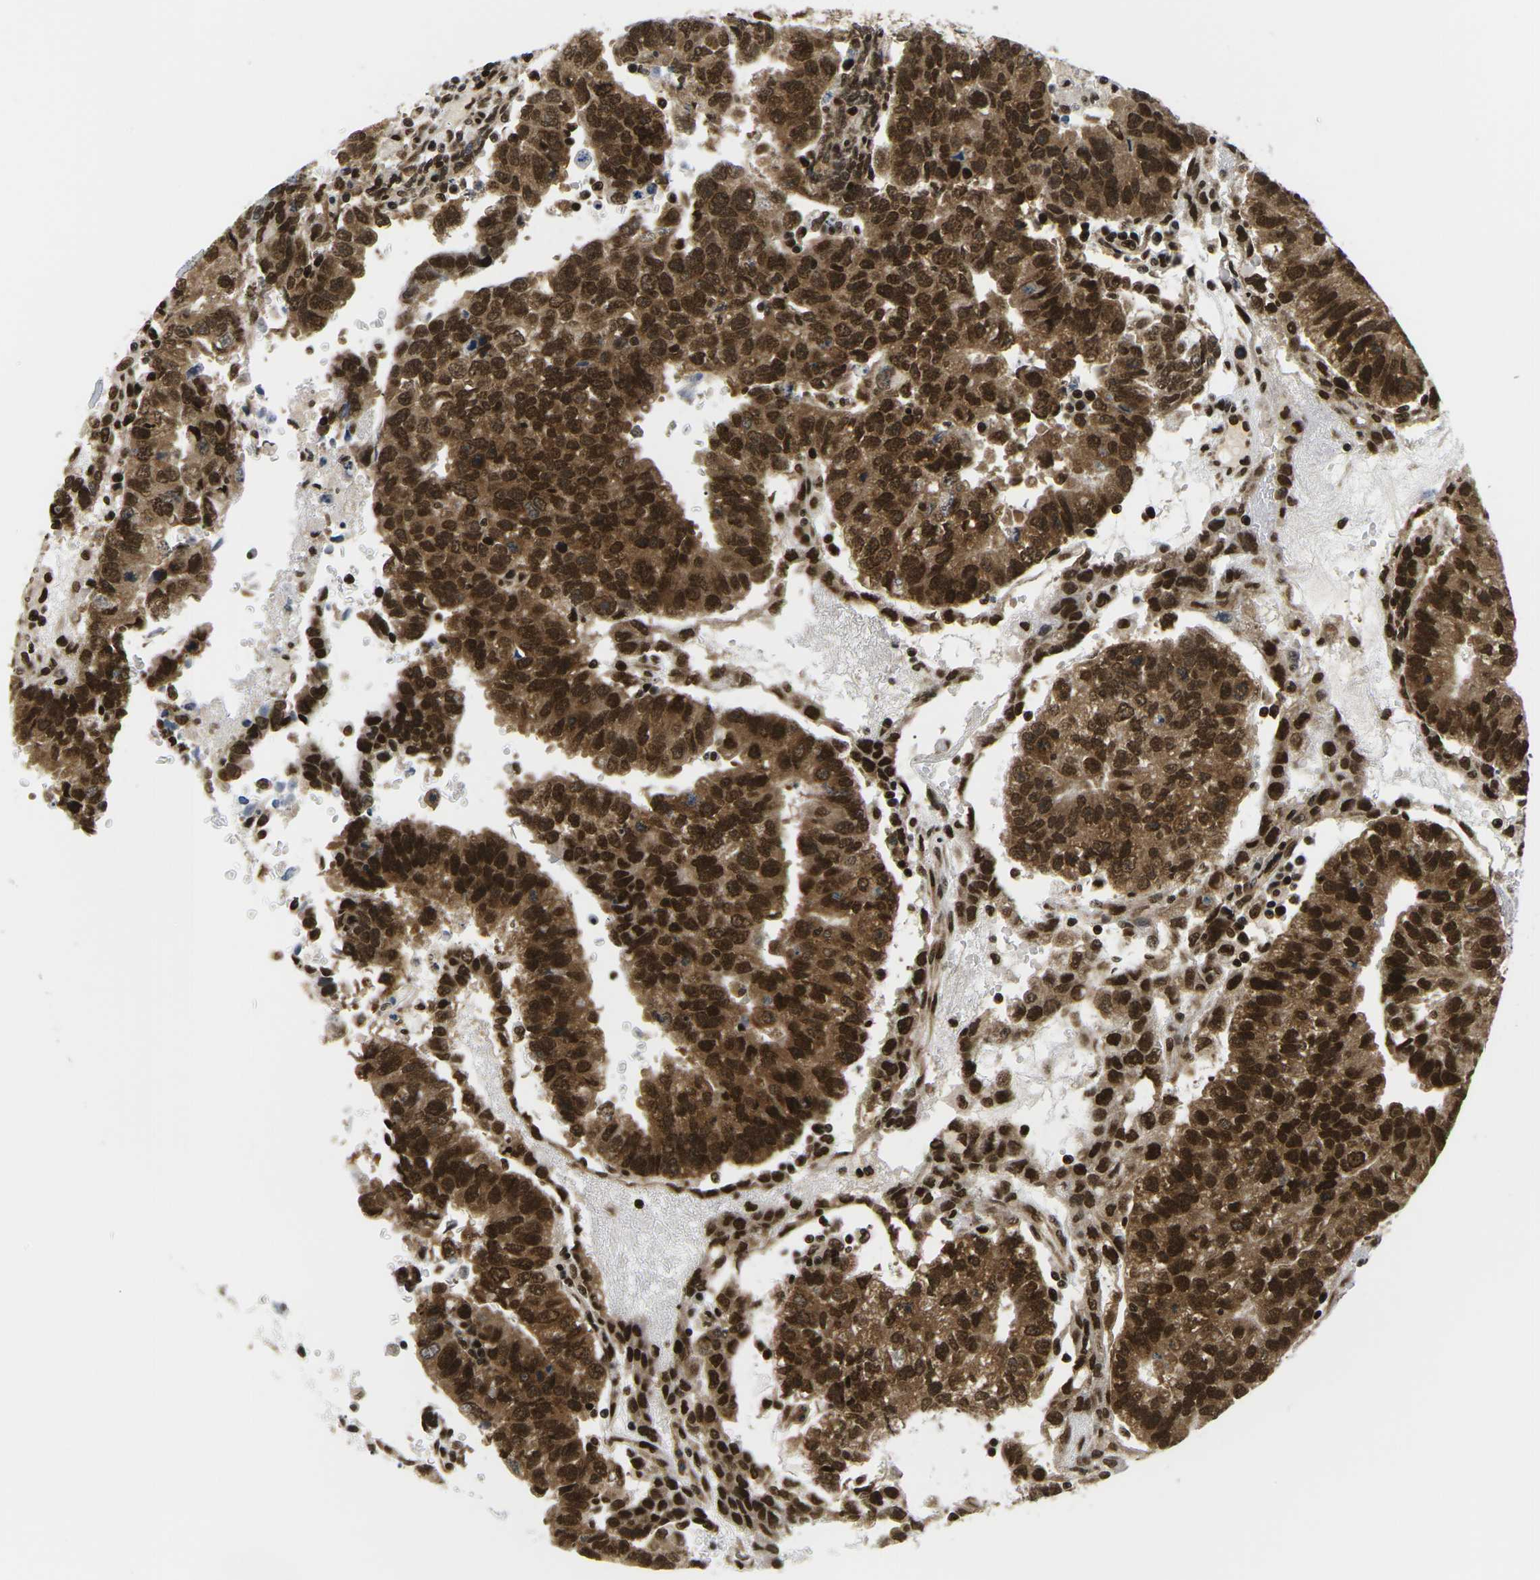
{"staining": {"intensity": "strong", "quantity": ">75%", "location": "cytoplasmic/membranous,nuclear"}, "tissue": "testis cancer", "cell_type": "Tumor cells", "image_type": "cancer", "snomed": [{"axis": "morphology", "description": "Seminoma, NOS"}, {"axis": "morphology", "description": "Carcinoma, Embryonal, NOS"}, {"axis": "topography", "description": "Testis"}], "caption": "DAB immunohistochemical staining of embryonal carcinoma (testis) displays strong cytoplasmic/membranous and nuclear protein expression in approximately >75% of tumor cells.", "gene": "CELF1", "patient": {"sex": "male", "age": 52}}